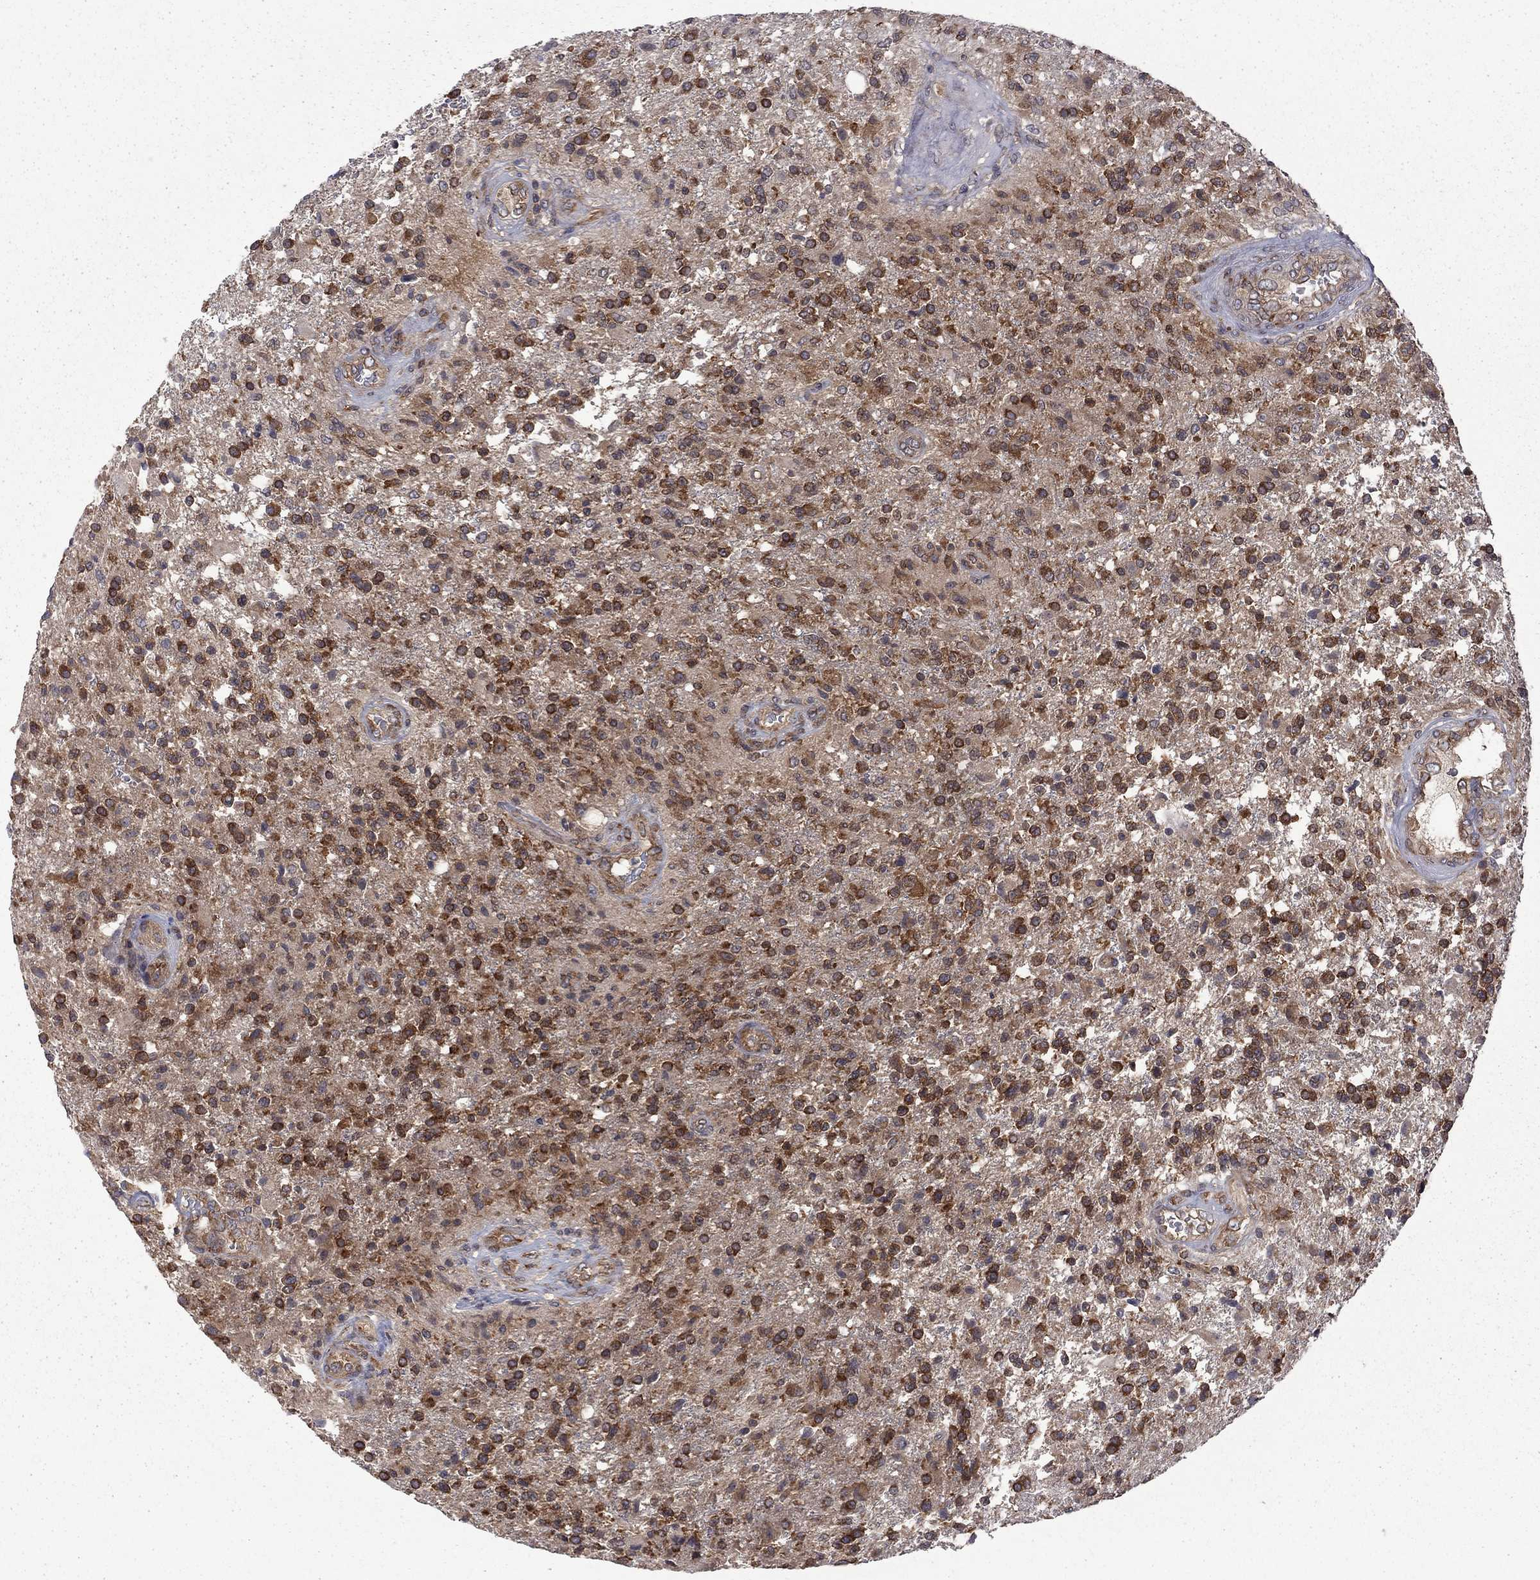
{"staining": {"intensity": "strong", "quantity": ">75%", "location": "cytoplasmic/membranous"}, "tissue": "glioma", "cell_type": "Tumor cells", "image_type": "cancer", "snomed": [{"axis": "morphology", "description": "Glioma, malignant, High grade"}, {"axis": "topography", "description": "Brain"}], "caption": "Immunohistochemistry (IHC) image of neoplastic tissue: human glioma stained using immunohistochemistry (IHC) demonstrates high levels of strong protein expression localized specifically in the cytoplasmic/membranous of tumor cells, appearing as a cytoplasmic/membranous brown color.", "gene": "NAA50", "patient": {"sex": "male", "age": 56}}